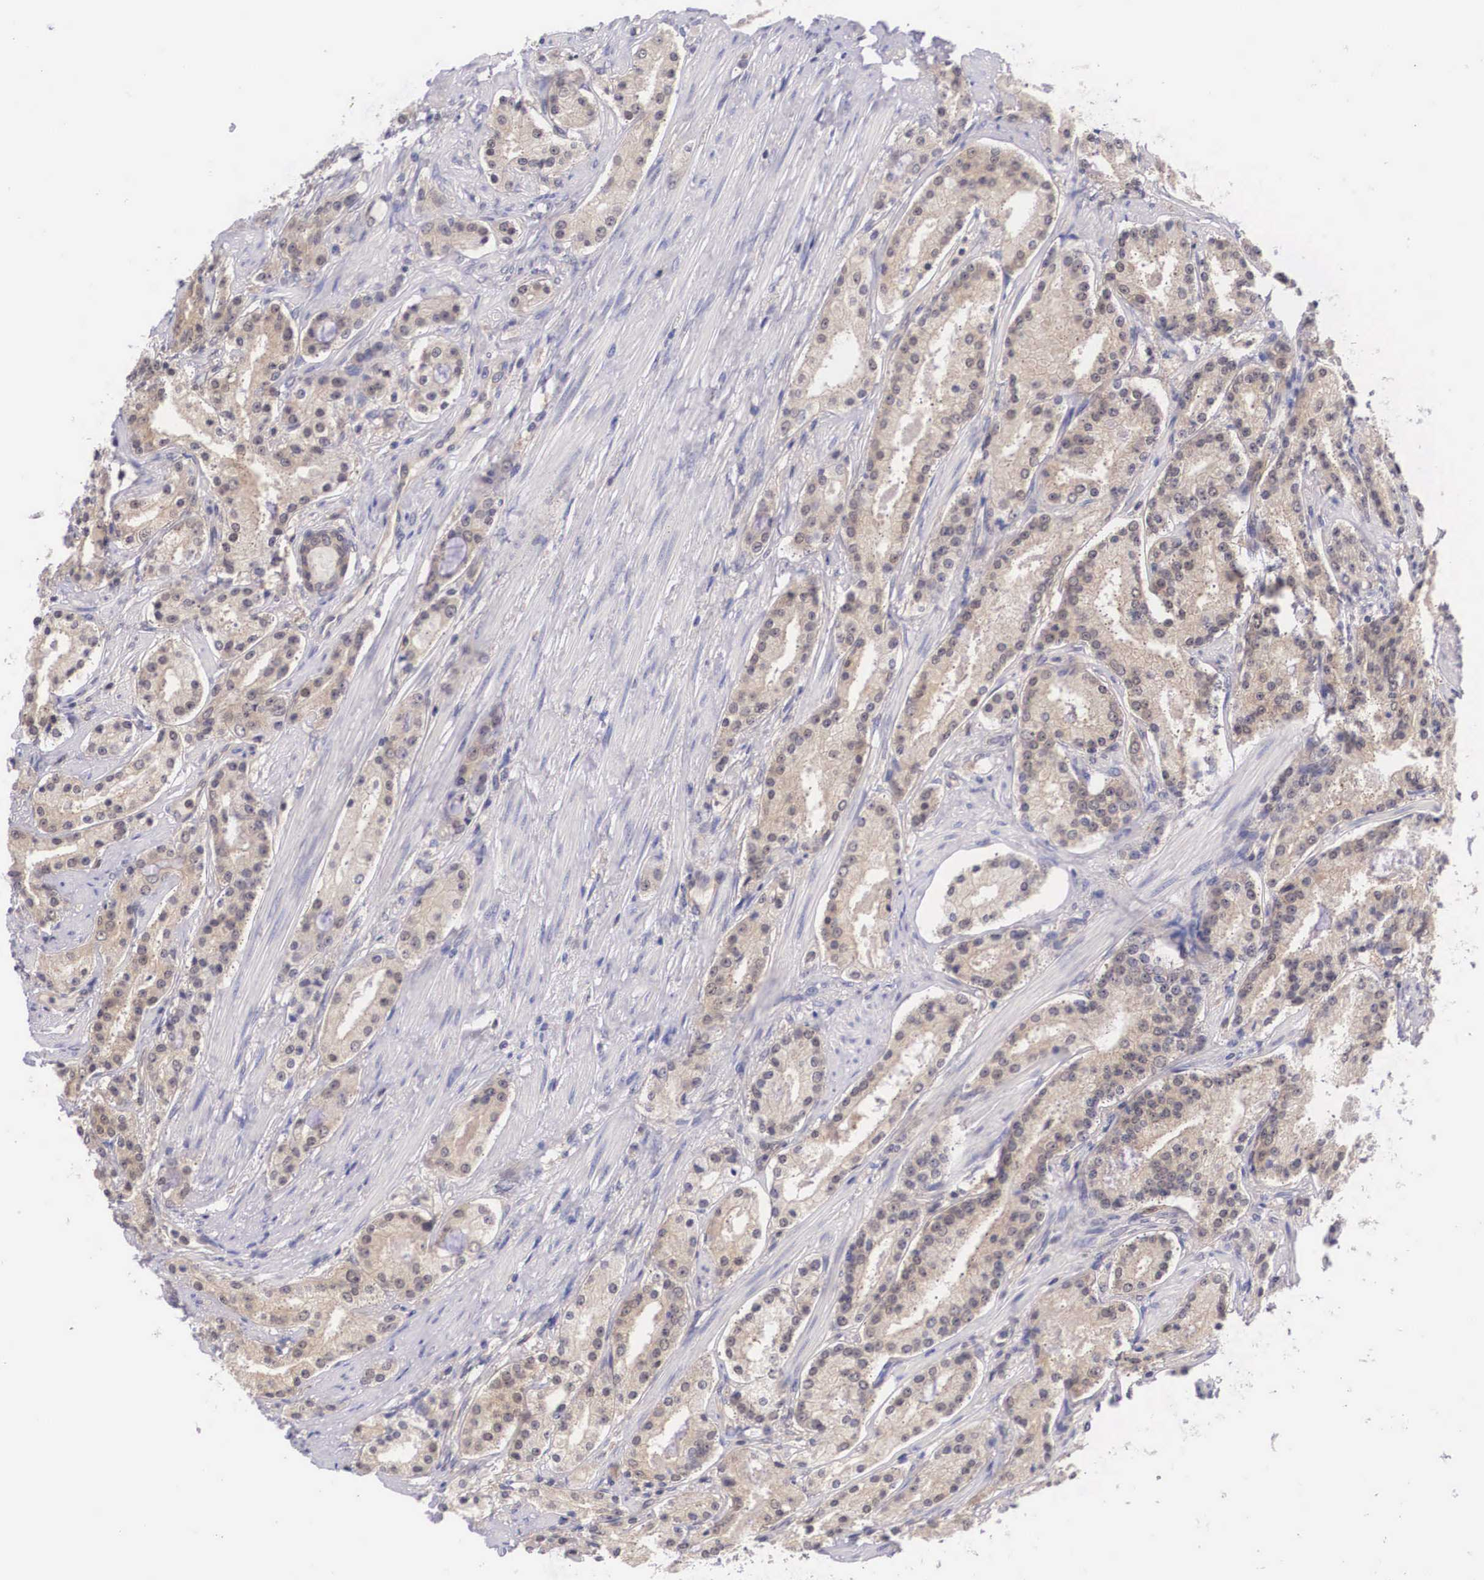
{"staining": {"intensity": "moderate", "quantity": "25%-75%", "location": "cytoplasmic/membranous"}, "tissue": "prostate cancer", "cell_type": "Tumor cells", "image_type": "cancer", "snomed": [{"axis": "morphology", "description": "Adenocarcinoma, Medium grade"}, {"axis": "topography", "description": "Prostate"}], "caption": "Protein expression analysis of human prostate cancer reveals moderate cytoplasmic/membranous positivity in approximately 25%-75% of tumor cells.", "gene": "IGBP1", "patient": {"sex": "male", "age": 72}}